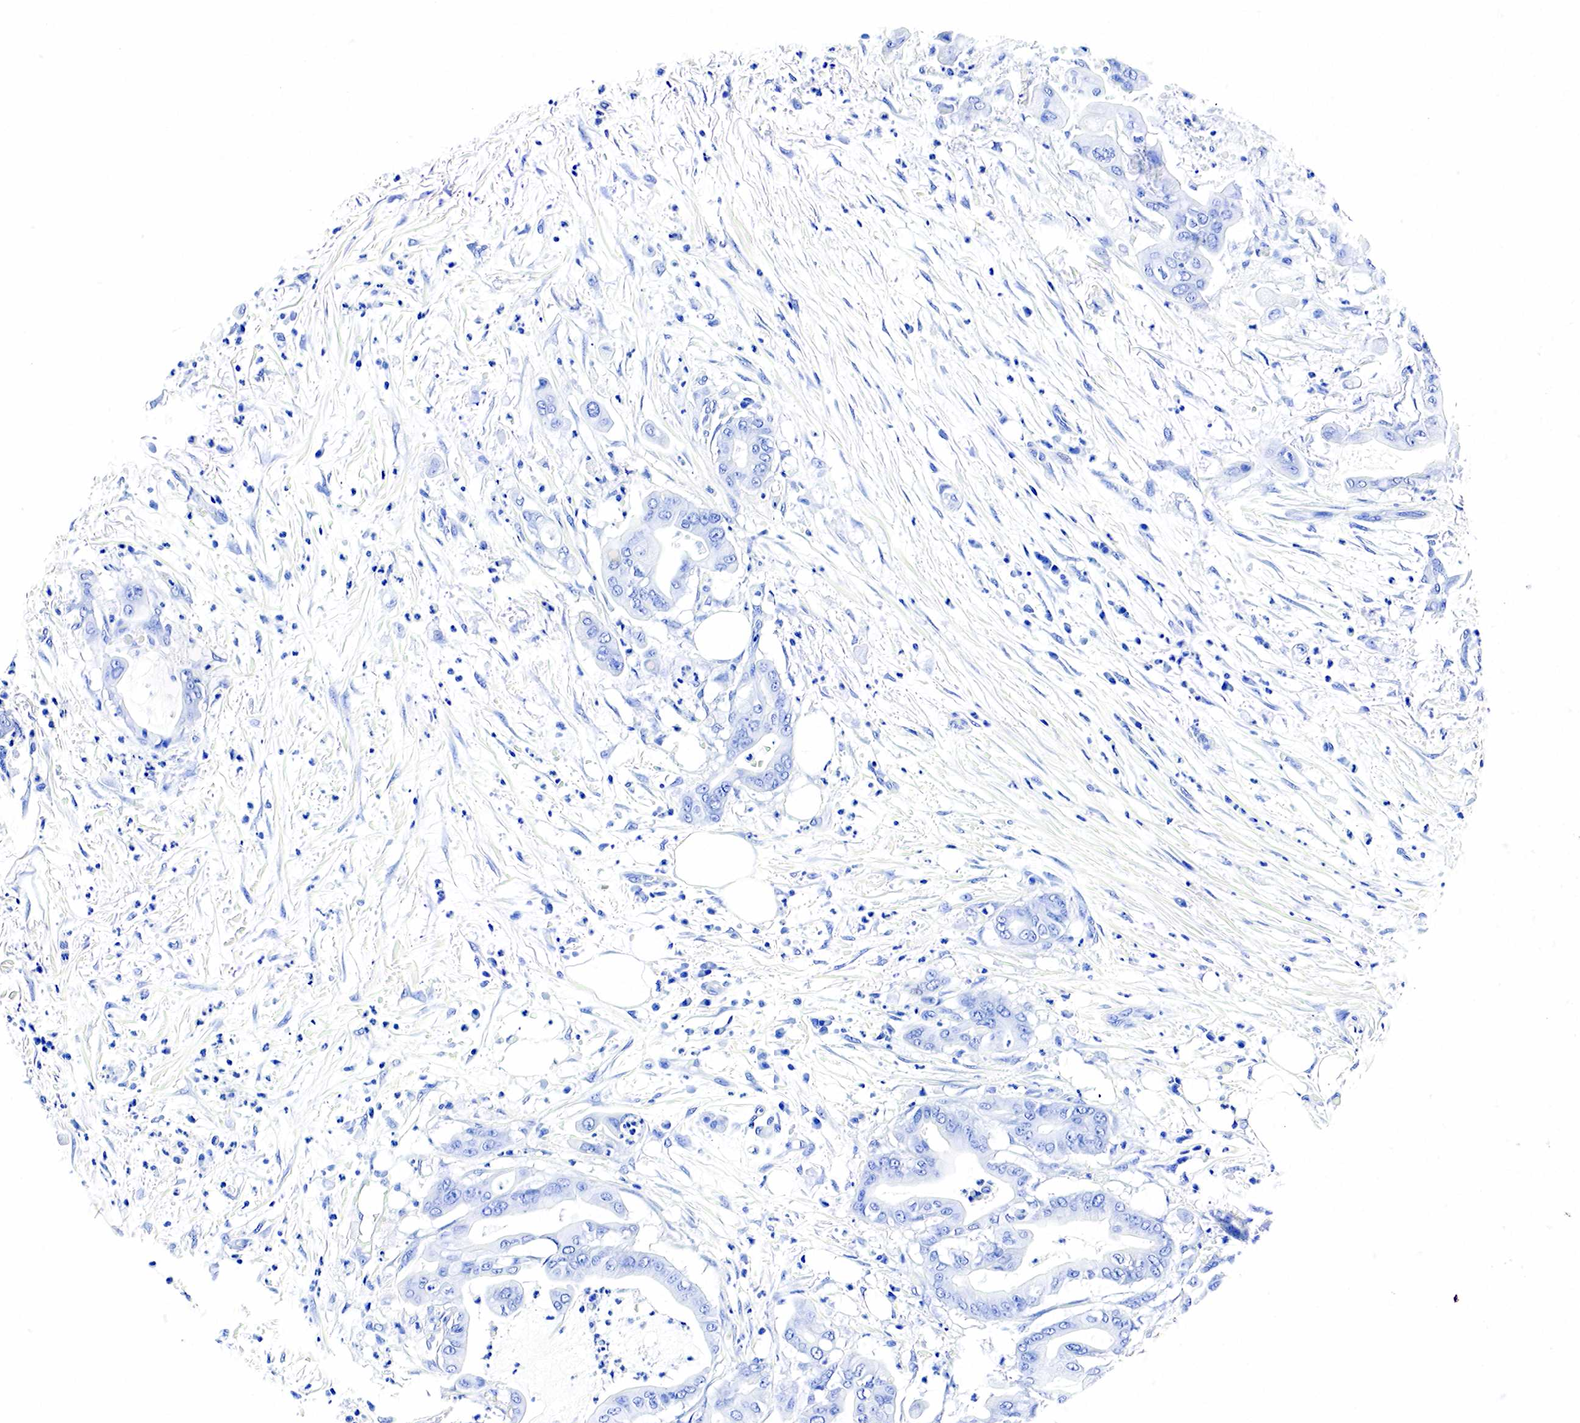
{"staining": {"intensity": "negative", "quantity": "none", "location": "none"}, "tissue": "pancreatic cancer", "cell_type": "Tumor cells", "image_type": "cancer", "snomed": [{"axis": "morphology", "description": "Adenocarcinoma, NOS"}, {"axis": "topography", "description": "Pancreas"}], "caption": "Immunohistochemical staining of pancreatic adenocarcinoma exhibits no significant expression in tumor cells.", "gene": "ACP3", "patient": {"sex": "male", "age": 58}}